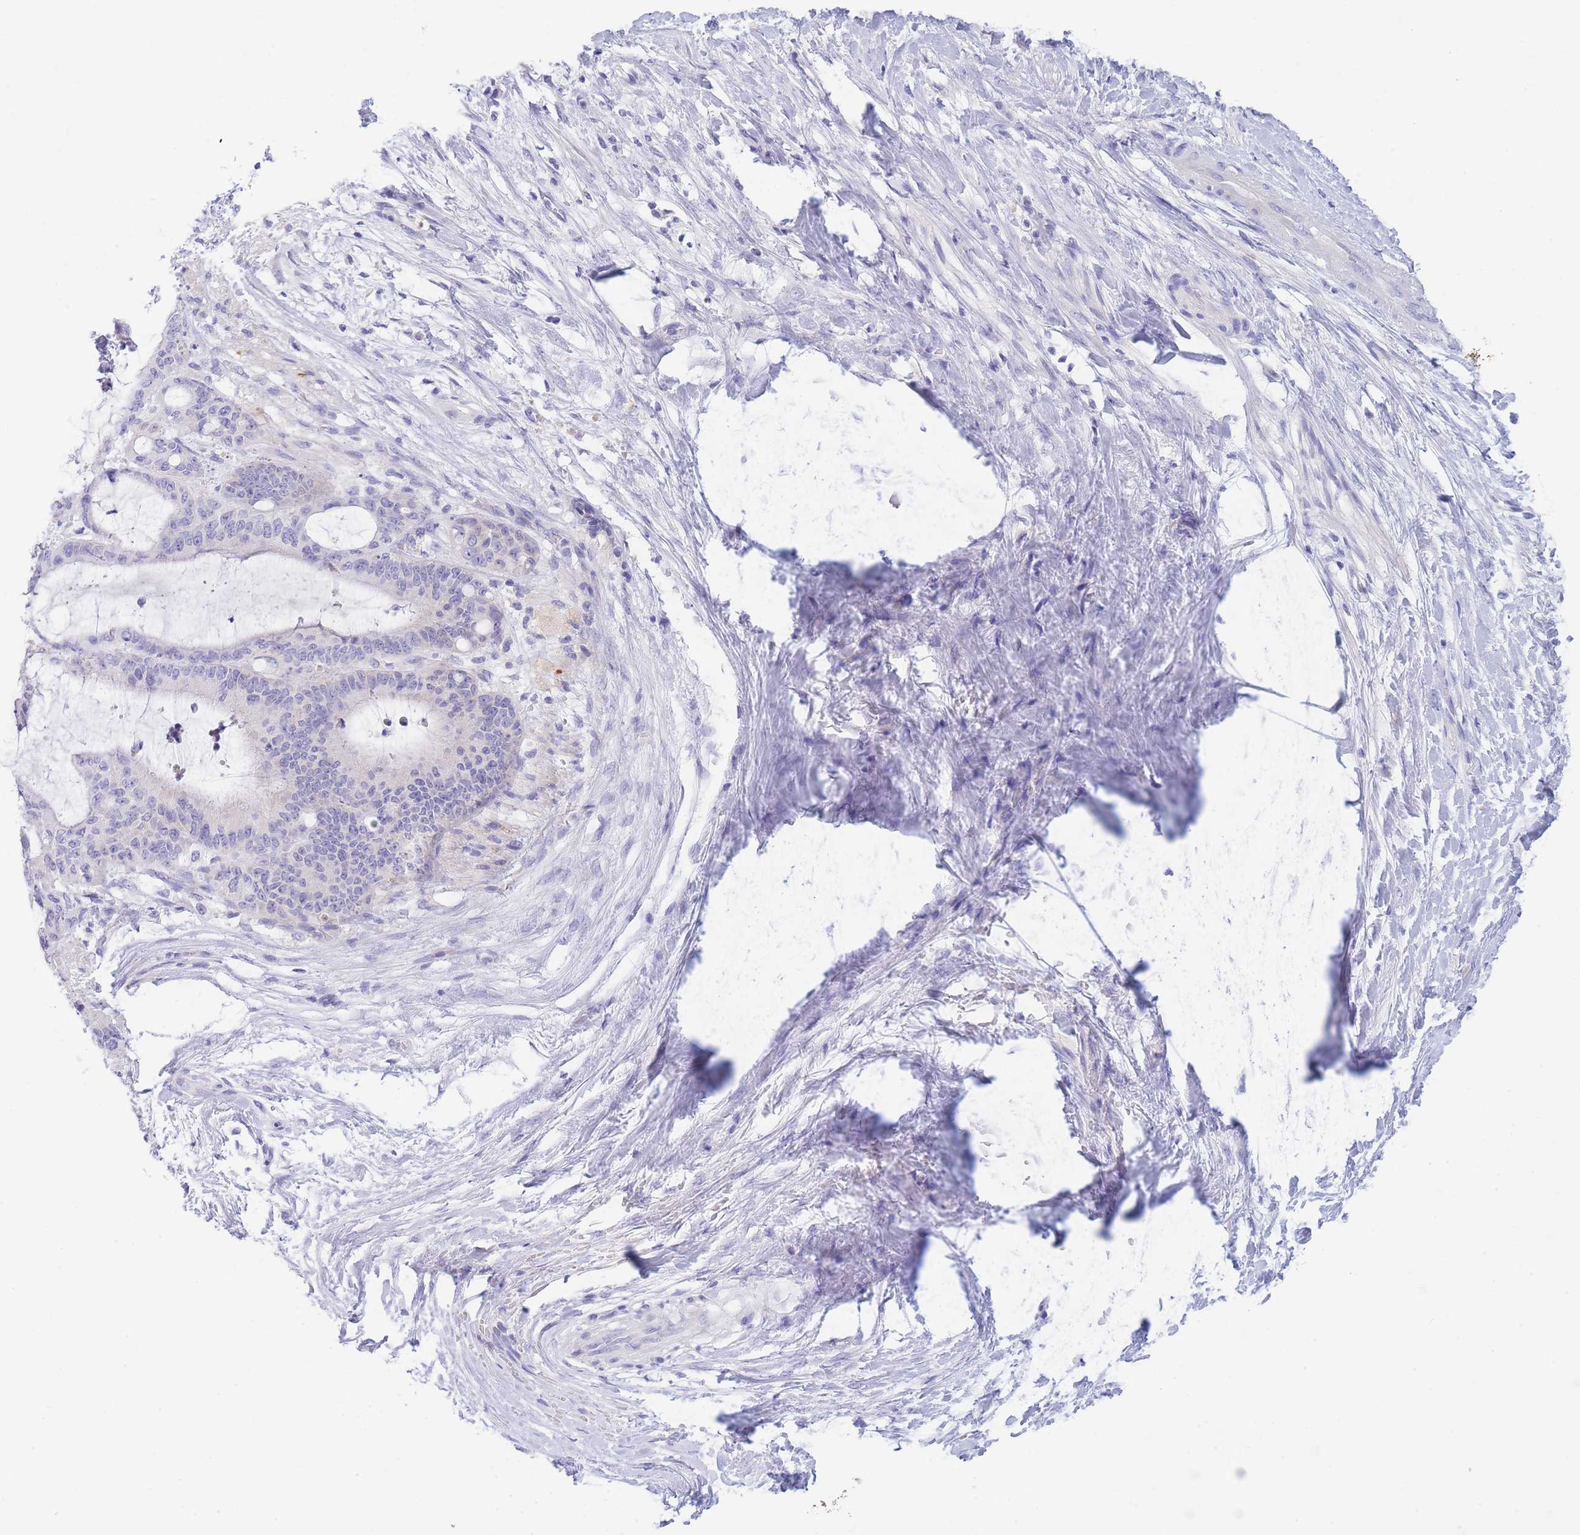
{"staining": {"intensity": "negative", "quantity": "none", "location": "none"}, "tissue": "liver cancer", "cell_type": "Tumor cells", "image_type": "cancer", "snomed": [{"axis": "morphology", "description": "Normal tissue, NOS"}, {"axis": "morphology", "description": "Cholangiocarcinoma"}, {"axis": "topography", "description": "Liver"}, {"axis": "topography", "description": "Peripheral nerve tissue"}], "caption": "IHC photomicrograph of neoplastic tissue: liver cancer stained with DAB reveals no significant protein expression in tumor cells.", "gene": "PCDHB3", "patient": {"sex": "female", "age": 73}}